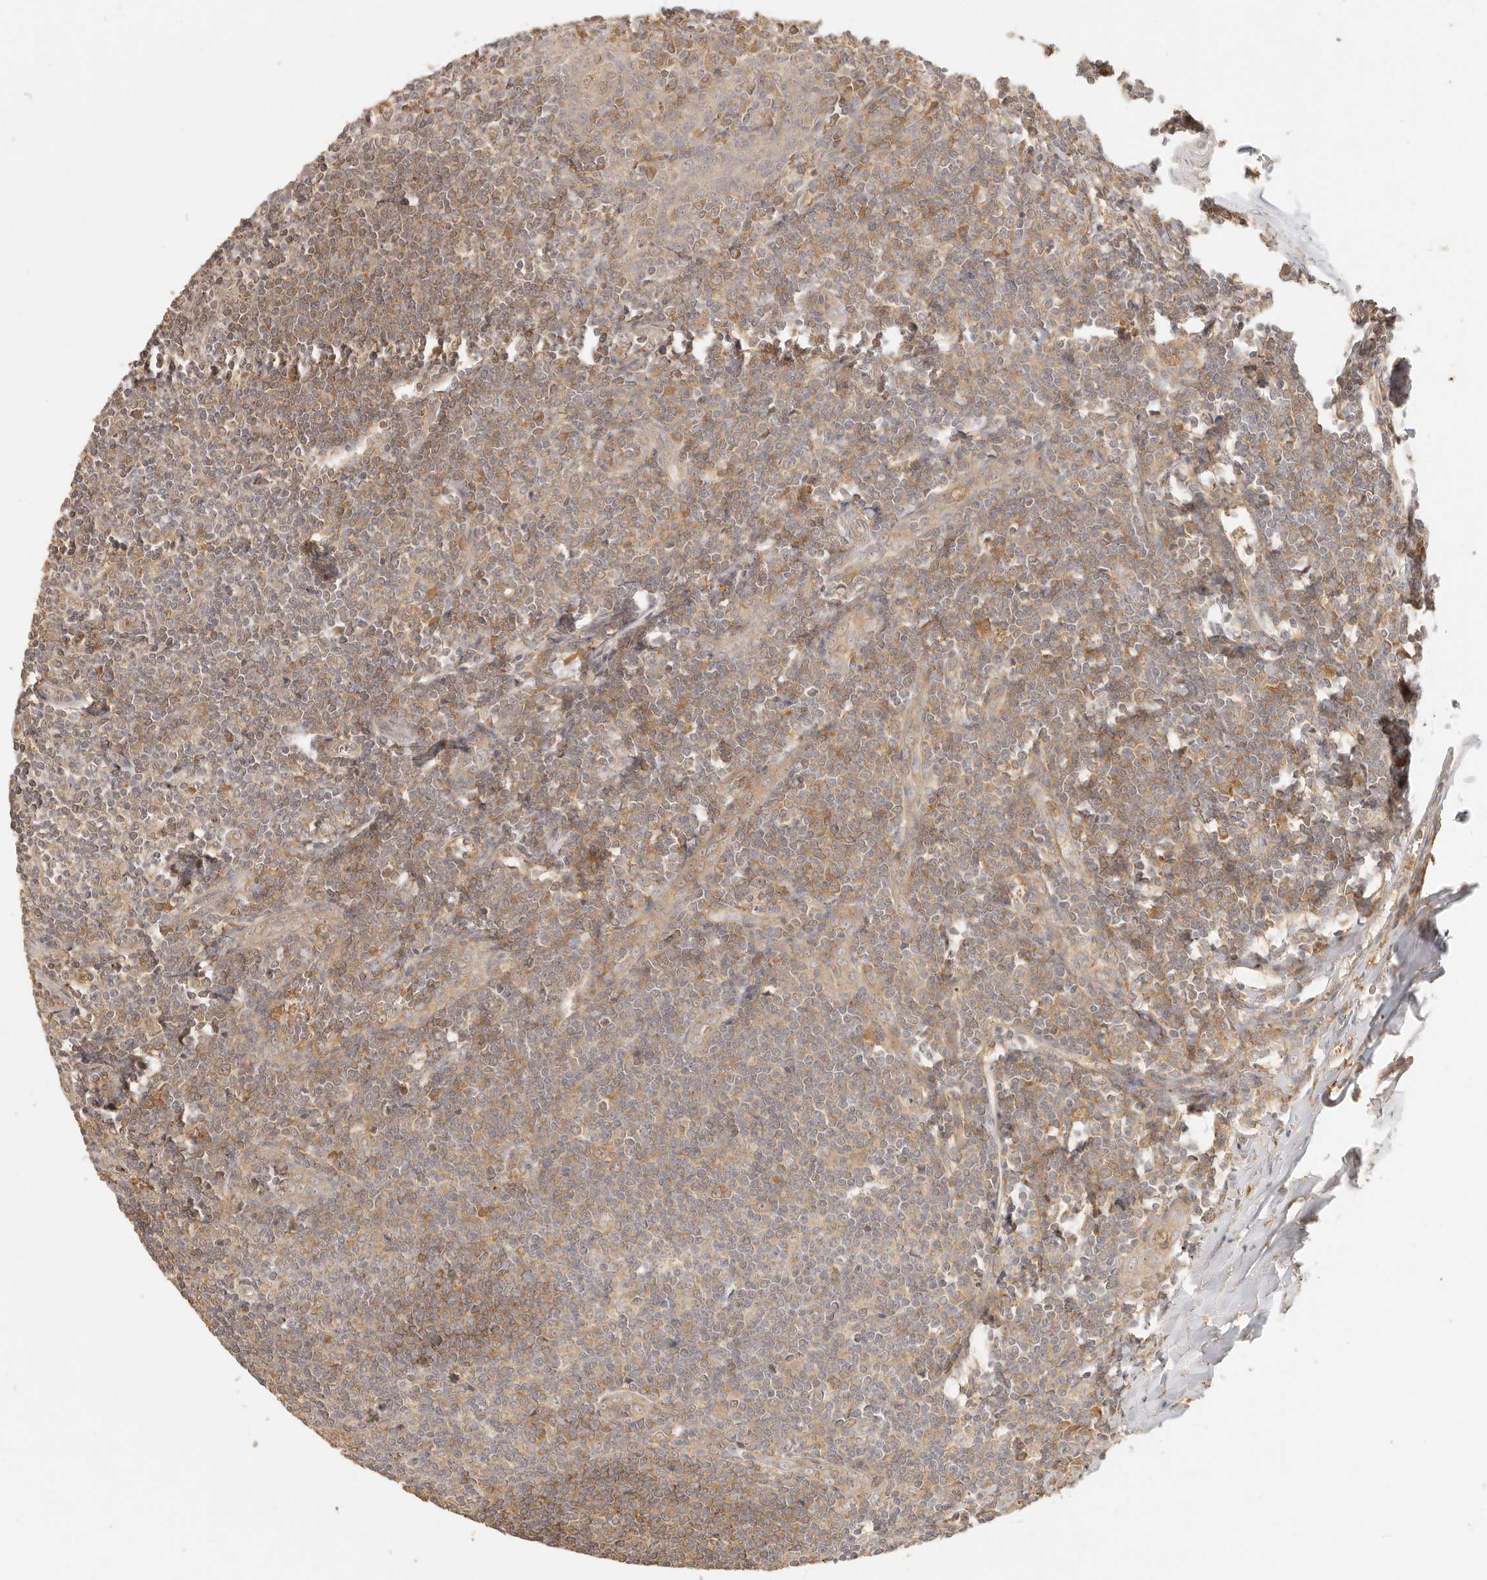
{"staining": {"intensity": "moderate", "quantity": "25%-75%", "location": "cytoplasmic/membranous"}, "tissue": "tonsil", "cell_type": "Germinal center cells", "image_type": "normal", "snomed": [{"axis": "morphology", "description": "Normal tissue, NOS"}, {"axis": "topography", "description": "Tonsil"}], "caption": "Germinal center cells exhibit moderate cytoplasmic/membranous positivity in about 25%-75% of cells in unremarkable tonsil. (DAB IHC, brown staining for protein, blue staining for nuclei).", "gene": "INTS11", "patient": {"sex": "male", "age": 27}}